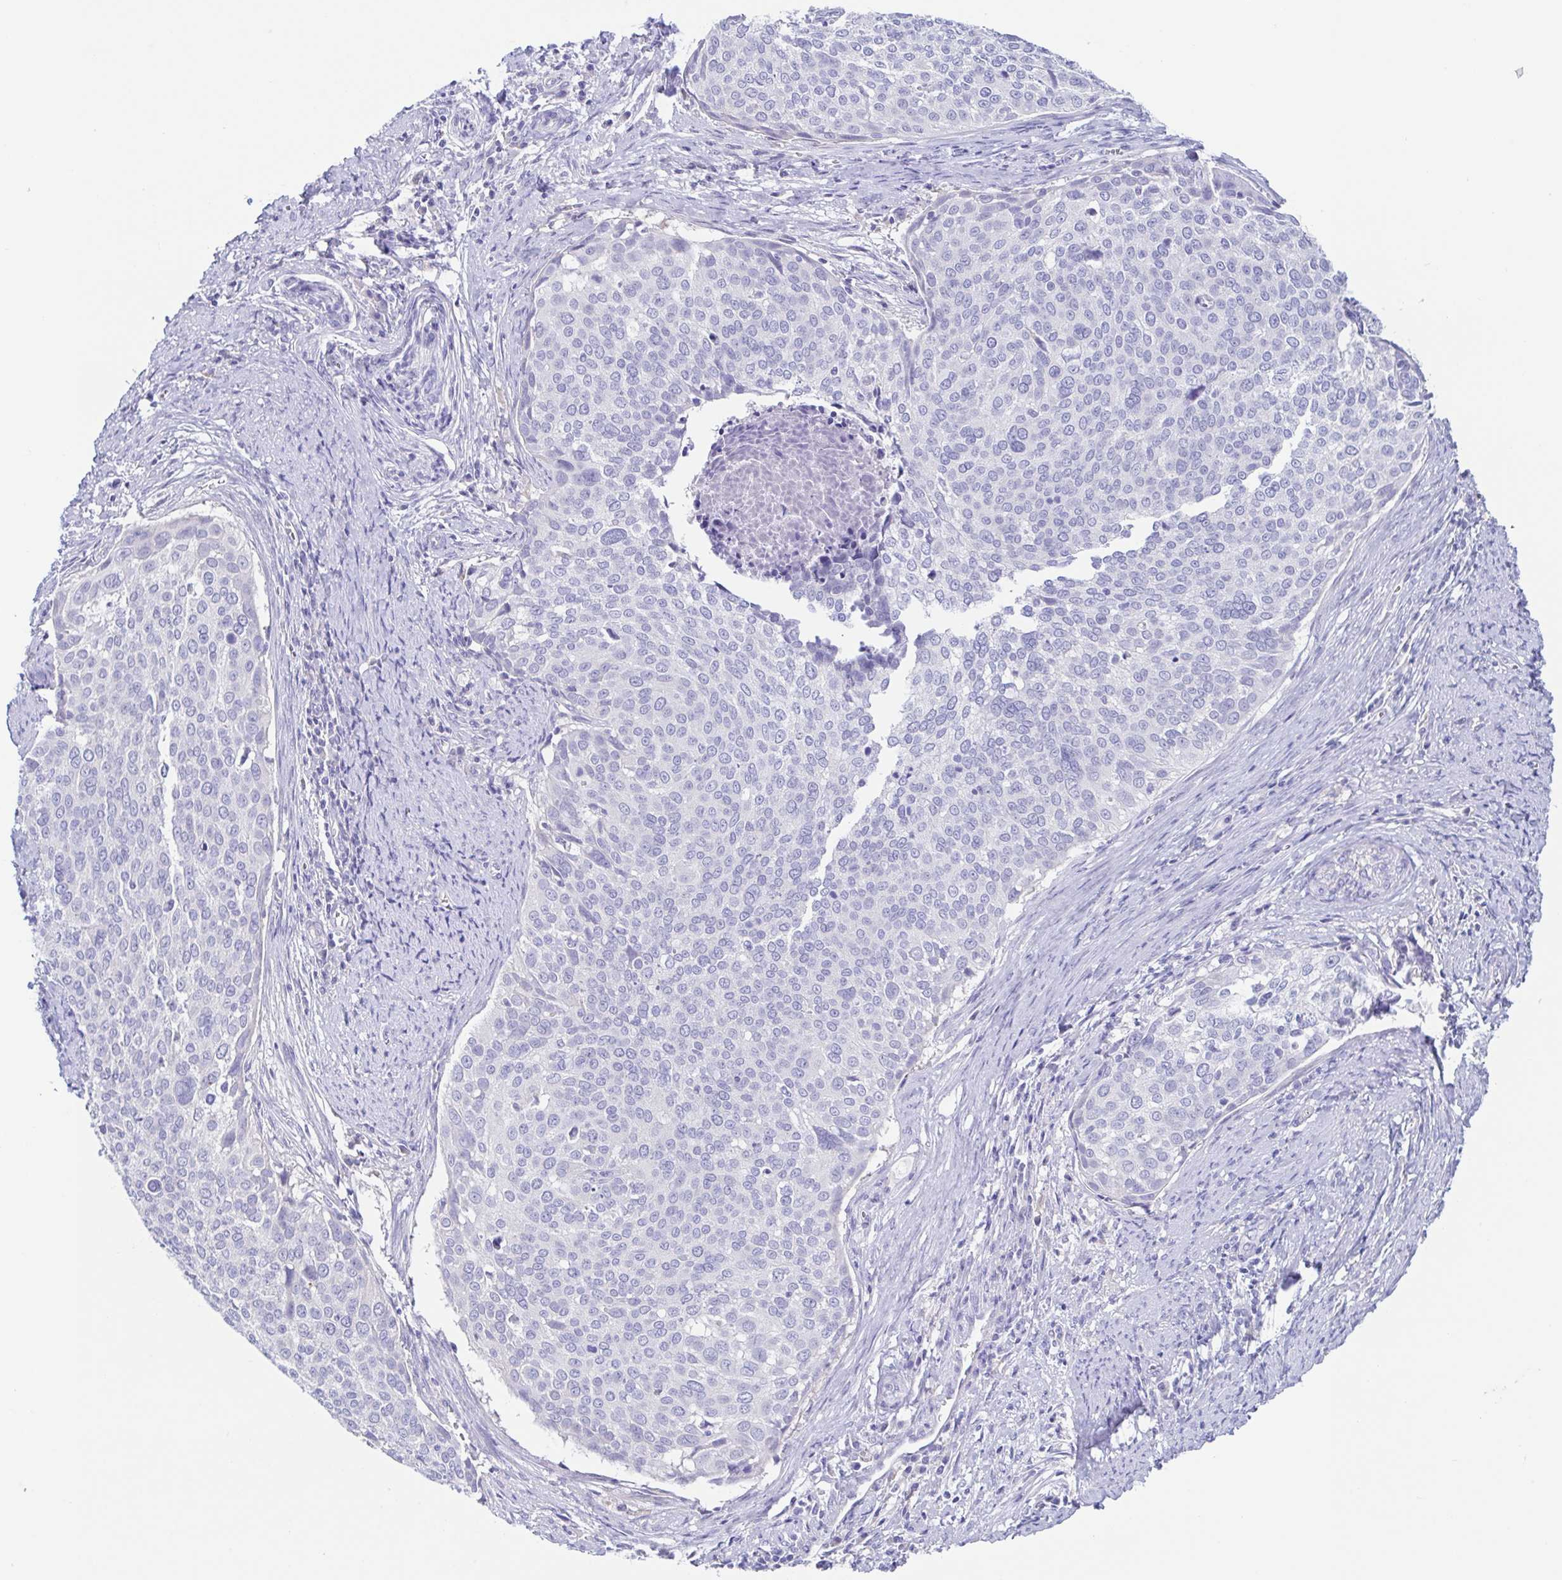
{"staining": {"intensity": "negative", "quantity": "none", "location": "none"}, "tissue": "cervical cancer", "cell_type": "Tumor cells", "image_type": "cancer", "snomed": [{"axis": "morphology", "description": "Squamous cell carcinoma, NOS"}, {"axis": "topography", "description": "Cervix"}], "caption": "A high-resolution histopathology image shows IHC staining of cervical cancer (squamous cell carcinoma), which reveals no significant staining in tumor cells.", "gene": "TREH", "patient": {"sex": "female", "age": 39}}